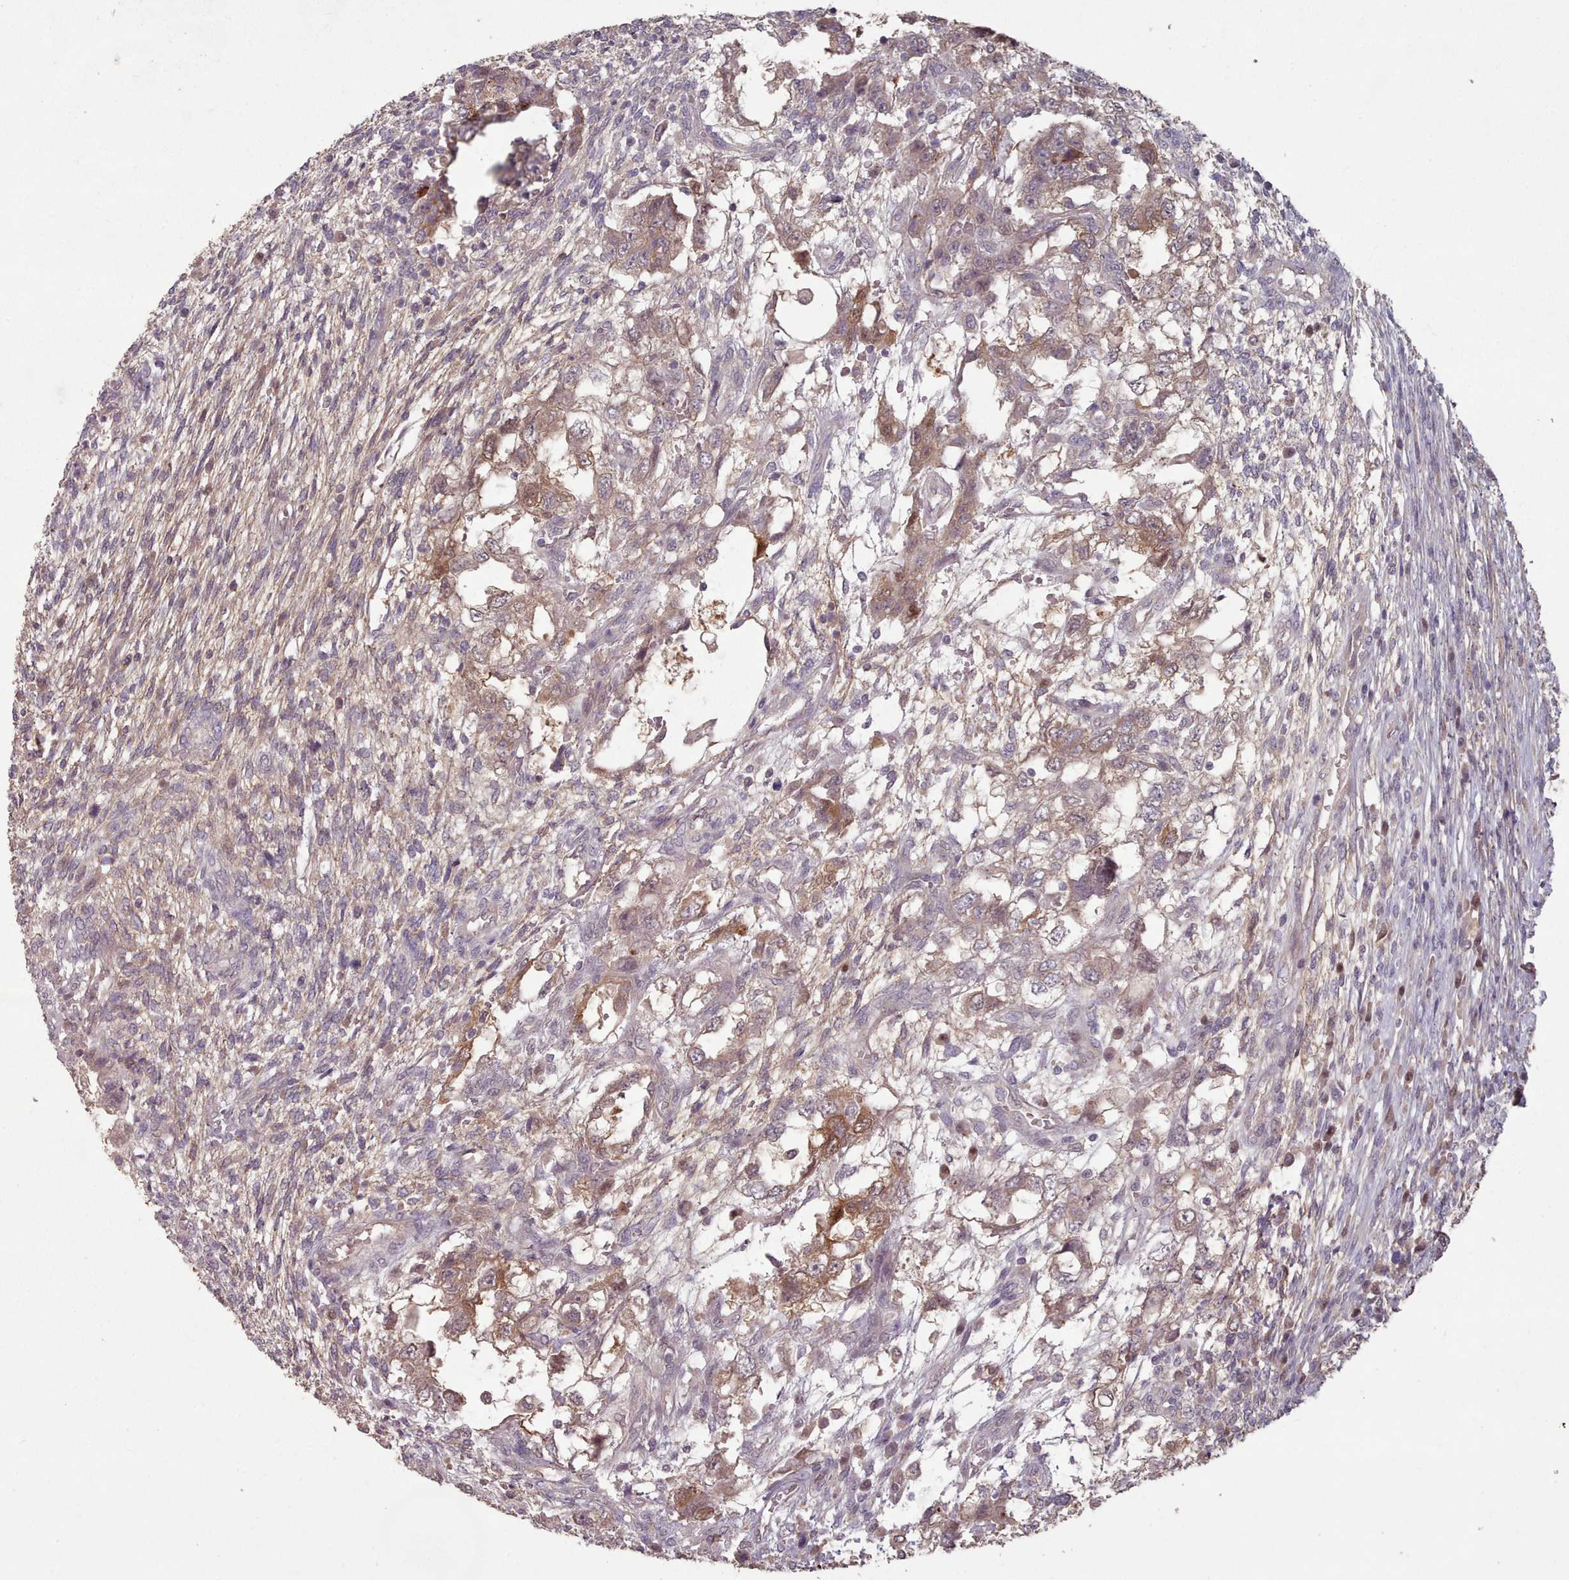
{"staining": {"intensity": "moderate", "quantity": ">75%", "location": "cytoplasmic/membranous"}, "tissue": "testis cancer", "cell_type": "Tumor cells", "image_type": "cancer", "snomed": [{"axis": "morphology", "description": "Carcinoma, Embryonal, NOS"}, {"axis": "topography", "description": "Testis"}], "caption": "This is a photomicrograph of immunohistochemistry (IHC) staining of testis cancer, which shows moderate staining in the cytoplasmic/membranous of tumor cells.", "gene": "ERCC6L", "patient": {"sex": "male", "age": 26}}